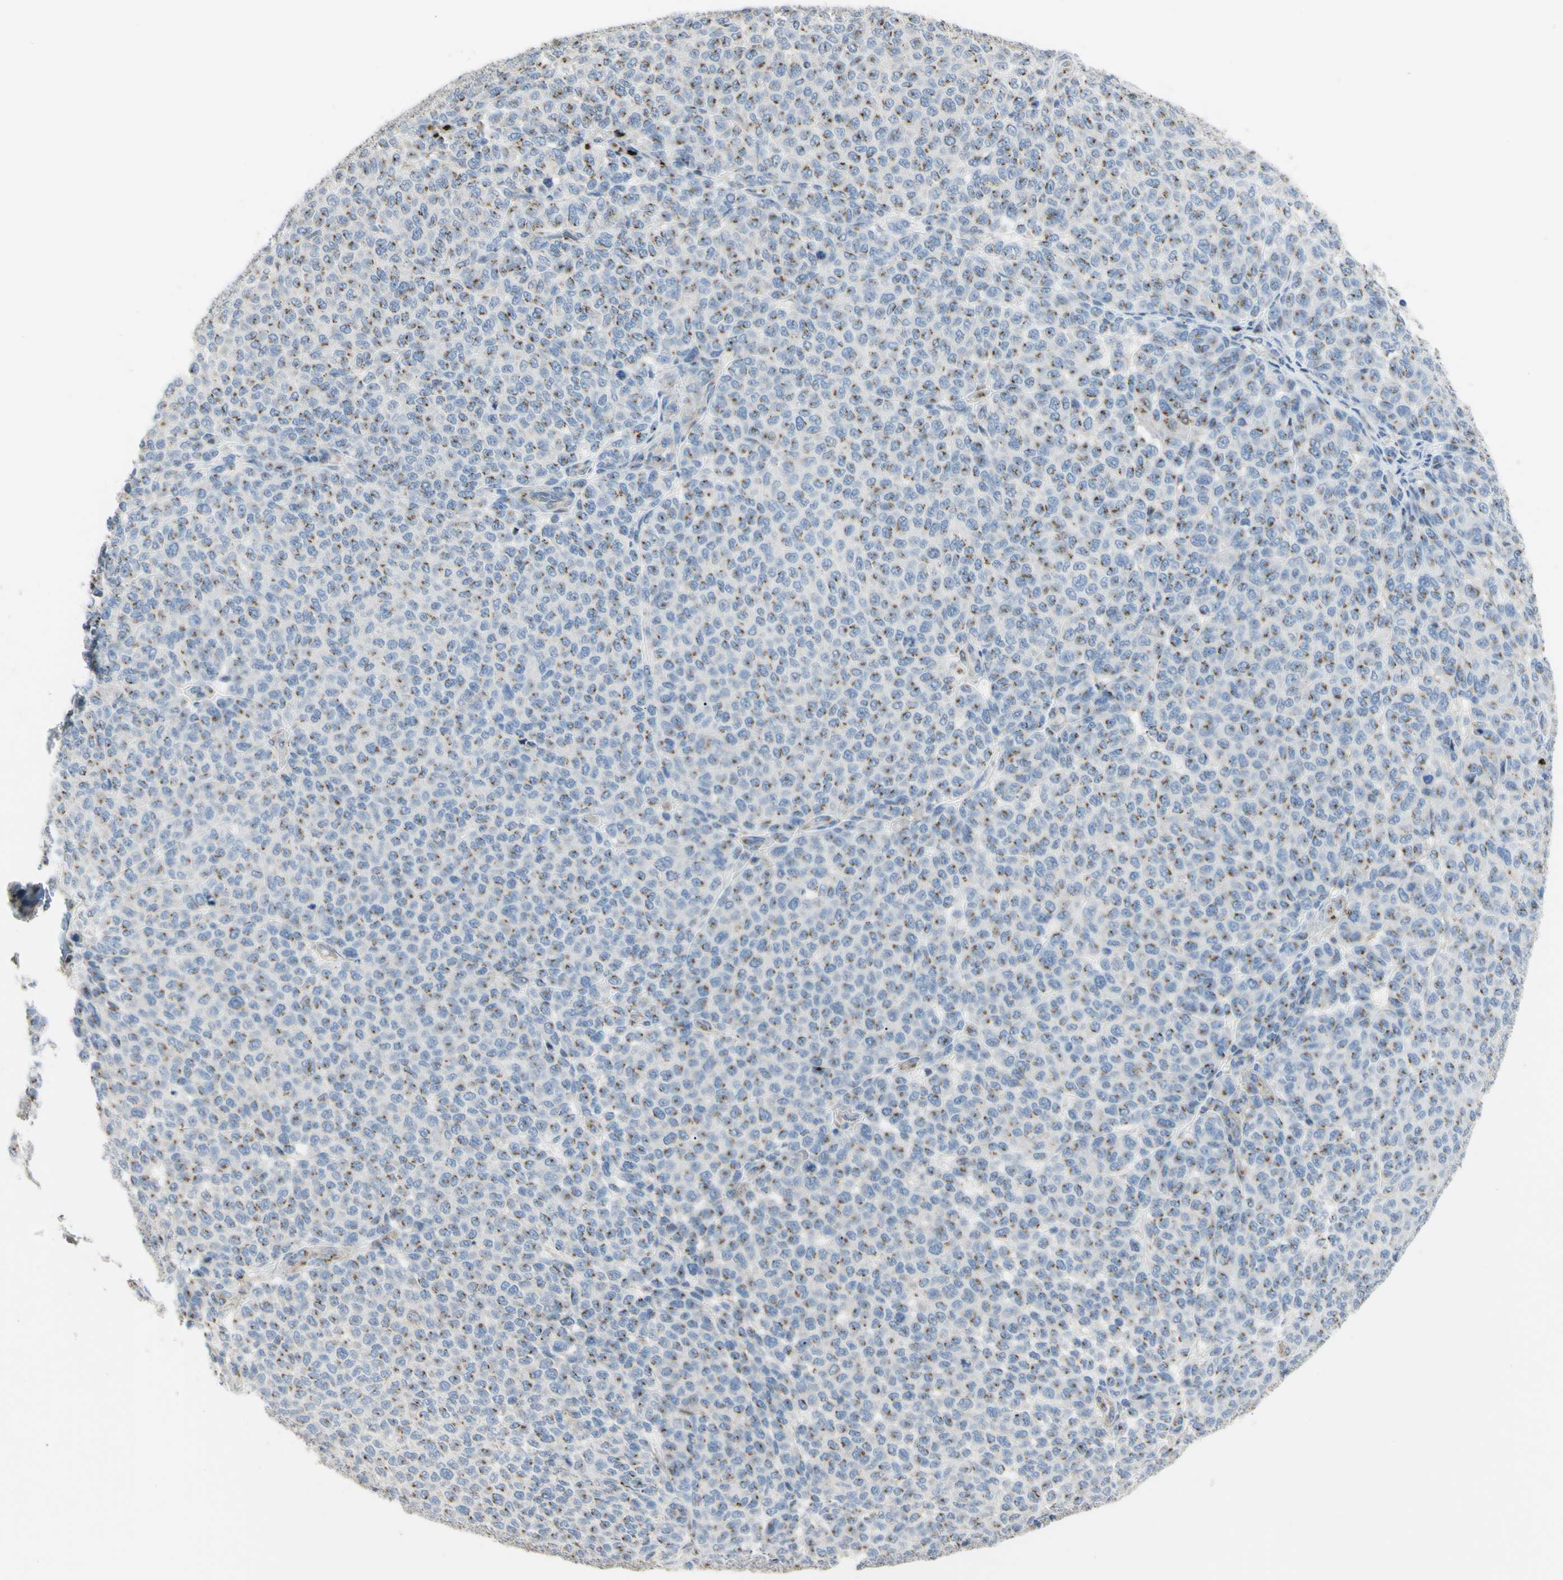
{"staining": {"intensity": "moderate", "quantity": "25%-75%", "location": "cytoplasmic/membranous"}, "tissue": "melanoma", "cell_type": "Tumor cells", "image_type": "cancer", "snomed": [{"axis": "morphology", "description": "Malignant melanoma, NOS"}, {"axis": "topography", "description": "Skin"}], "caption": "Immunohistochemistry (IHC) (DAB) staining of human melanoma demonstrates moderate cytoplasmic/membranous protein expression in approximately 25%-75% of tumor cells.", "gene": "B4GALT3", "patient": {"sex": "male", "age": 59}}